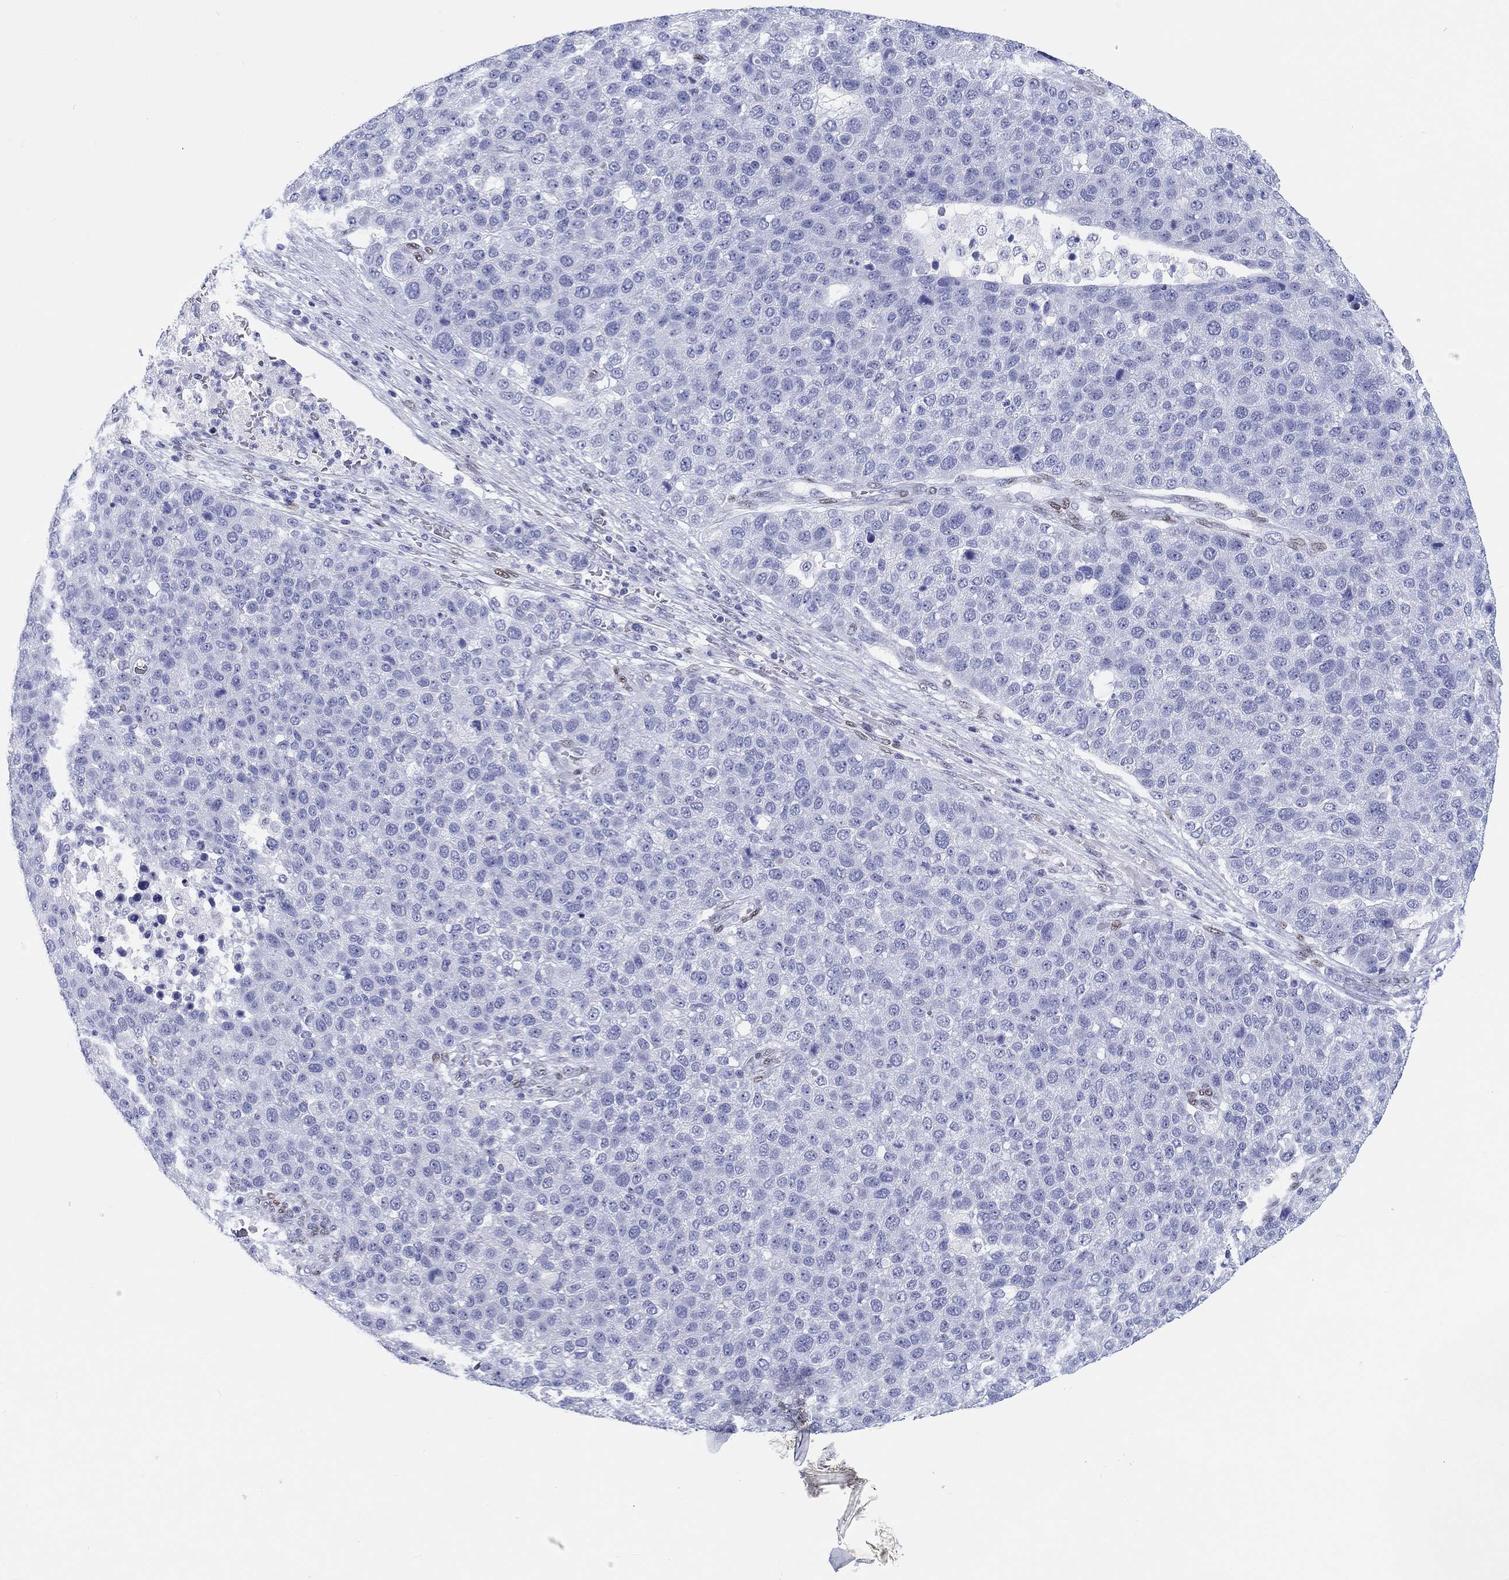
{"staining": {"intensity": "negative", "quantity": "none", "location": "none"}, "tissue": "pancreatic cancer", "cell_type": "Tumor cells", "image_type": "cancer", "snomed": [{"axis": "morphology", "description": "Adenocarcinoma, NOS"}, {"axis": "topography", "description": "Pancreas"}], "caption": "This is a image of immunohistochemistry staining of pancreatic adenocarcinoma, which shows no staining in tumor cells.", "gene": "H1-1", "patient": {"sex": "female", "age": 61}}